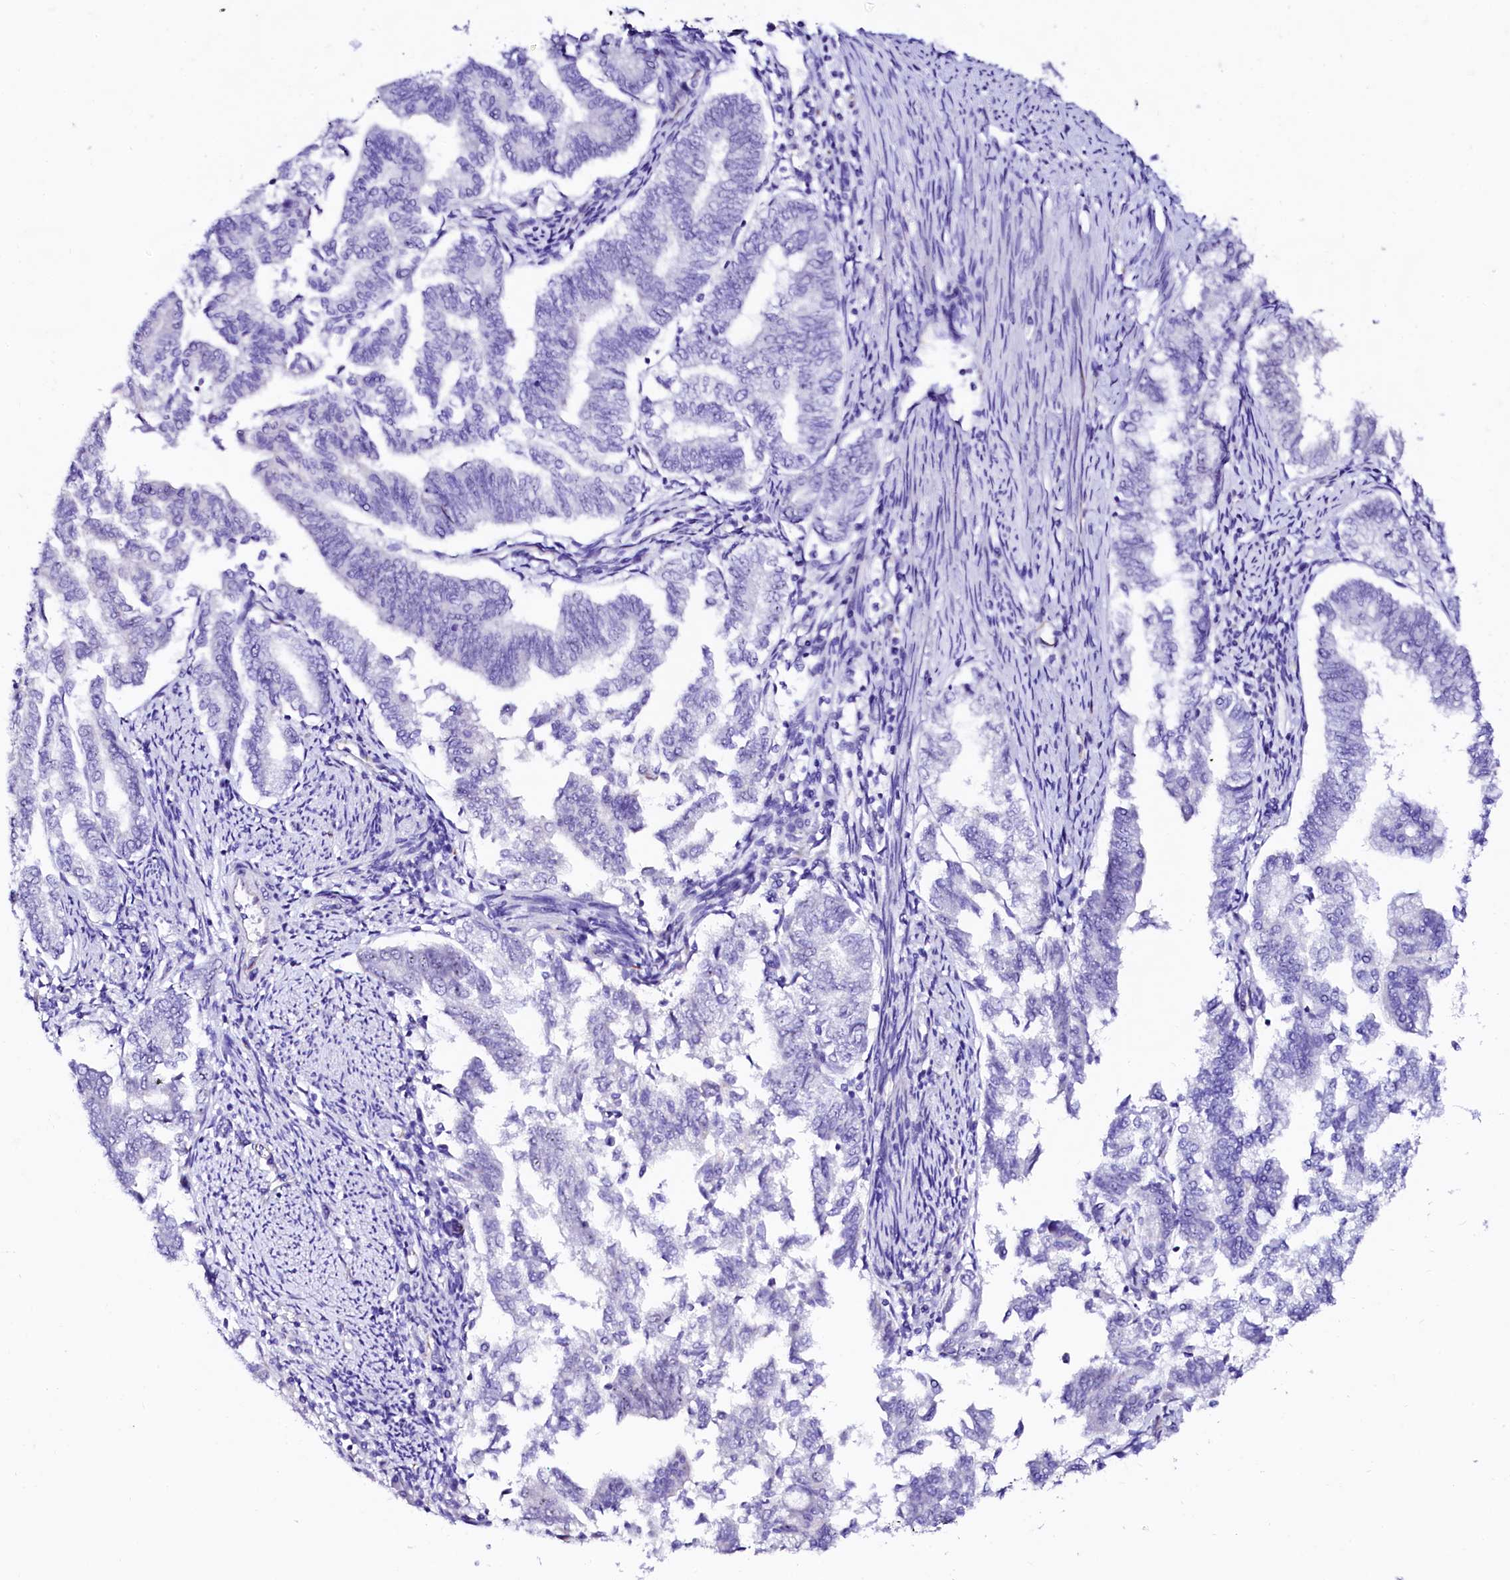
{"staining": {"intensity": "negative", "quantity": "none", "location": "none"}, "tissue": "endometrial cancer", "cell_type": "Tumor cells", "image_type": "cancer", "snomed": [{"axis": "morphology", "description": "Adenocarcinoma, NOS"}, {"axis": "topography", "description": "Endometrium"}], "caption": "This micrograph is of adenocarcinoma (endometrial) stained with immunohistochemistry to label a protein in brown with the nuclei are counter-stained blue. There is no staining in tumor cells.", "gene": "SFR1", "patient": {"sex": "female", "age": 79}}